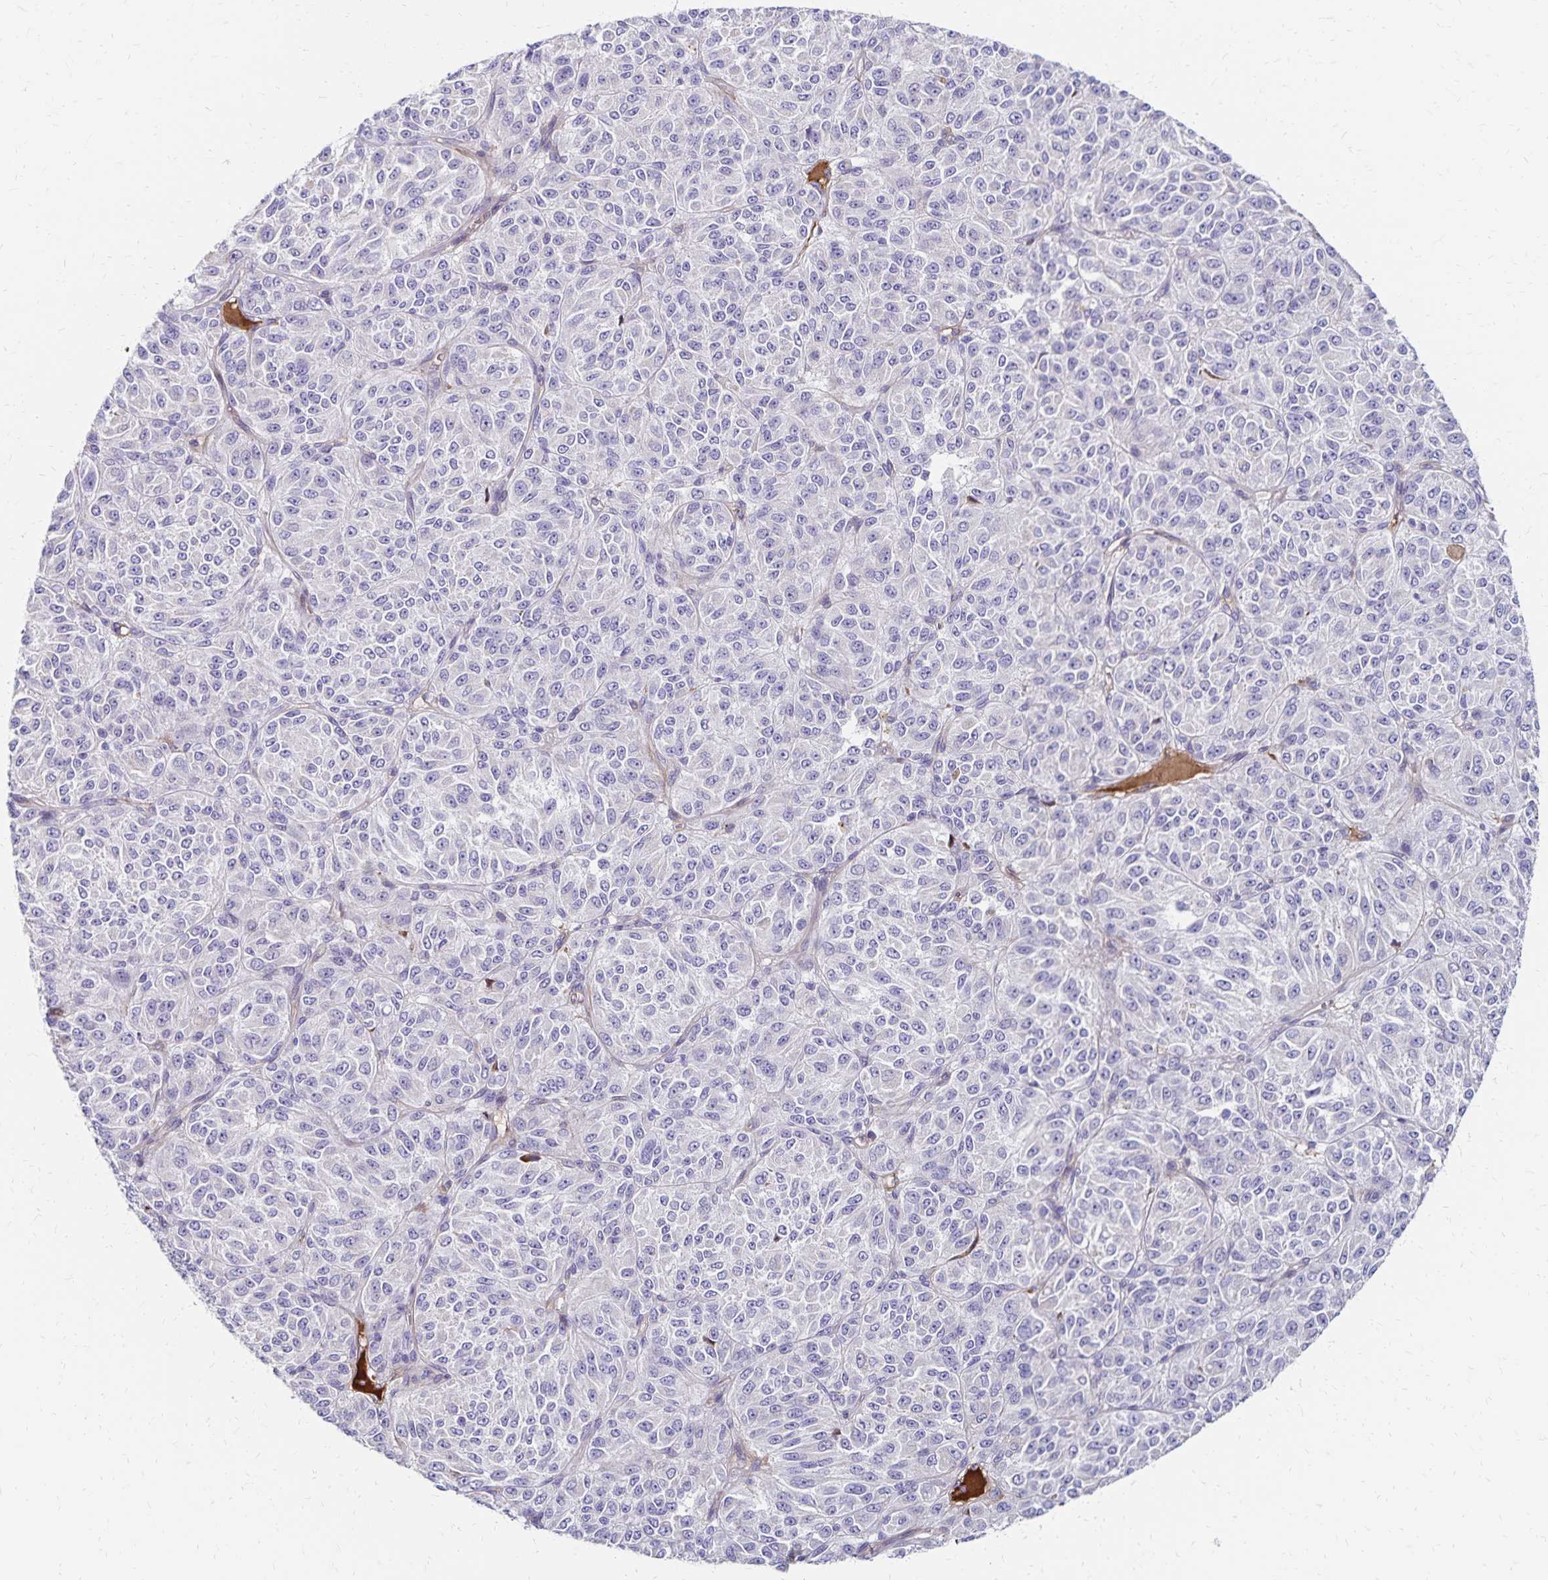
{"staining": {"intensity": "negative", "quantity": "none", "location": "none"}, "tissue": "melanoma", "cell_type": "Tumor cells", "image_type": "cancer", "snomed": [{"axis": "morphology", "description": "Malignant melanoma, Metastatic site"}, {"axis": "topography", "description": "Brain"}], "caption": "Tumor cells show no significant staining in melanoma.", "gene": "NECAP1", "patient": {"sex": "female", "age": 56}}